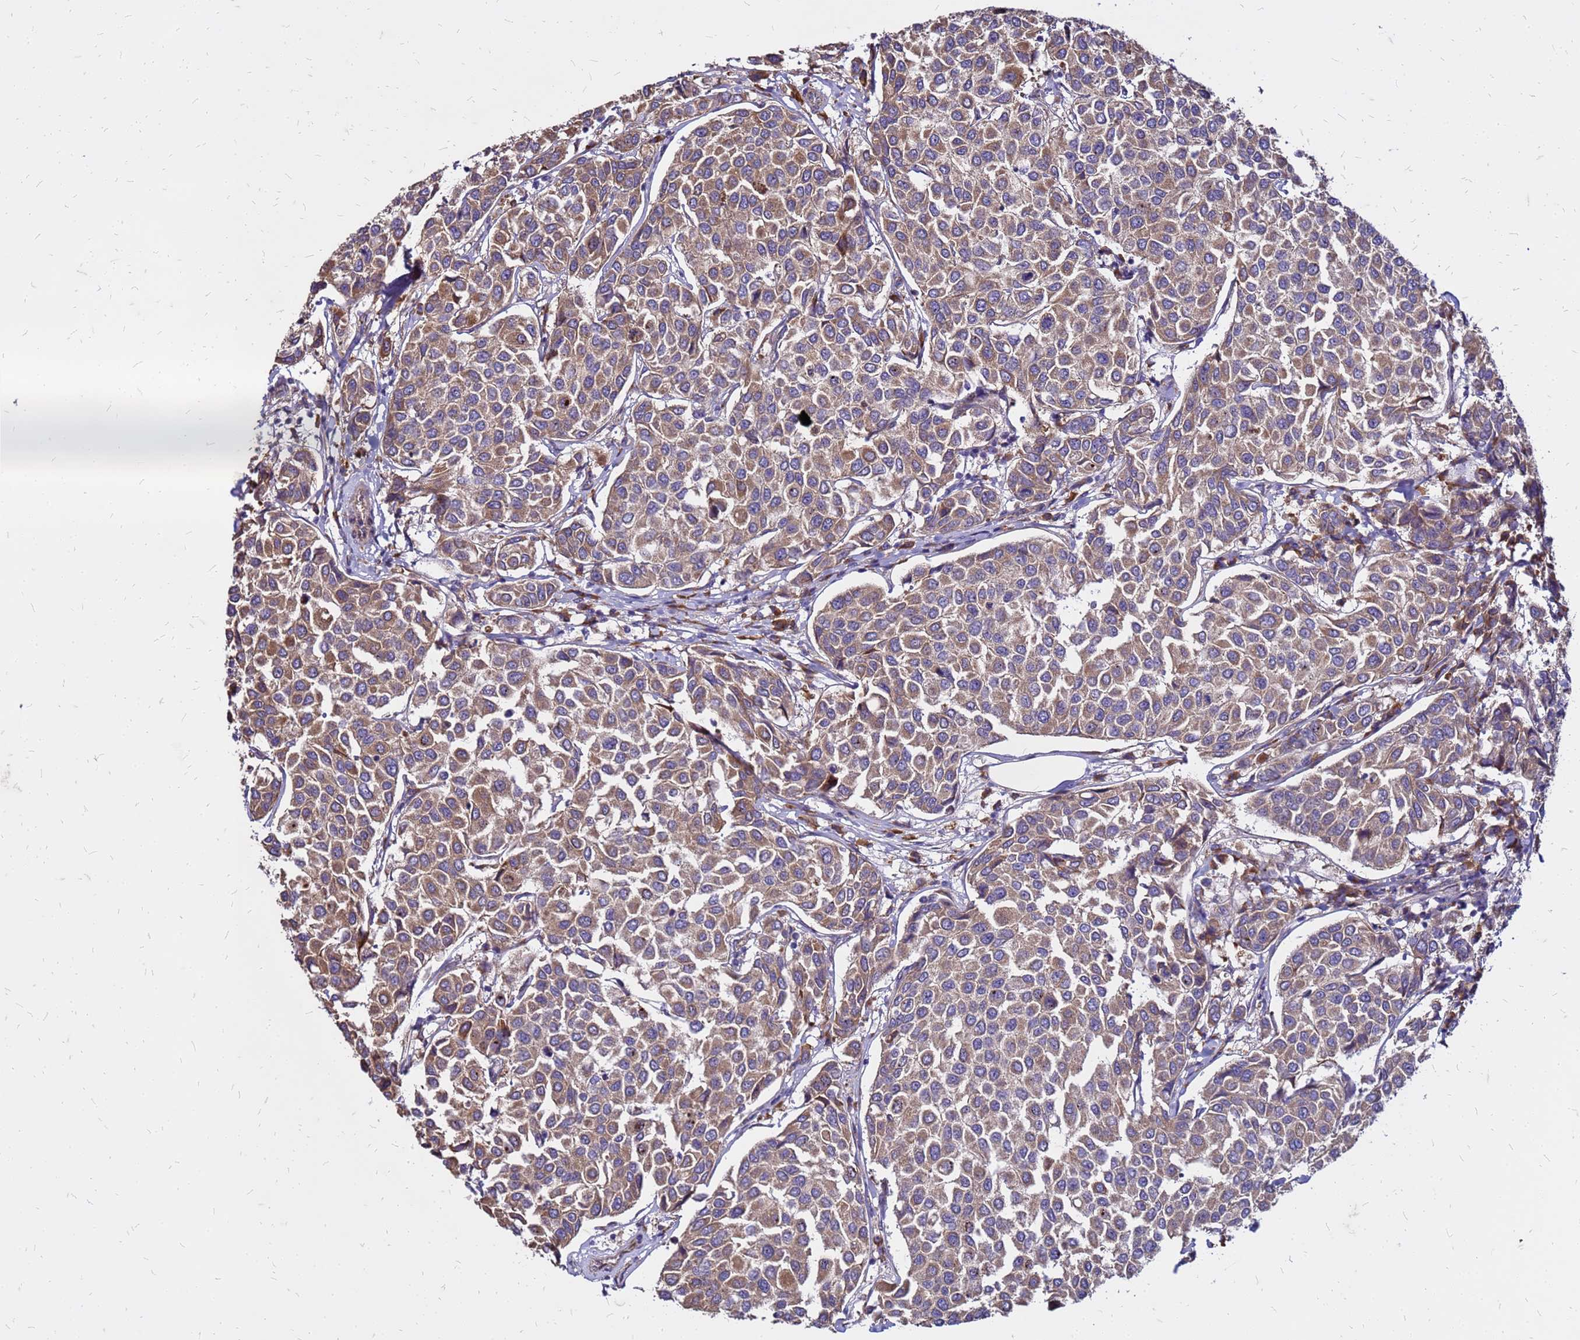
{"staining": {"intensity": "moderate", "quantity": ">75%", "location": "cytoplasmic/membranous"}, "tissue": "breast cancer", "cell_type": "Tumor cells", "image_type": "cancer", "snomed": [{"axis": "morphology", "description": "Duct carcinoma"}, {"axis": "topography", "description": "Breast"}], "caption": "Infiltrating ductal carcinoma (breast) stained with DAB (3,3'-diaminobenzidine) immunohistochemistry displays medium levels of moderate cytoplasmic/membranous expression in approximately >75% of tumor cells. (IHC, brightfield microscopy, high magnification).", "gene": "VMO1", "patient": {"sex": "female", "age": 55}}